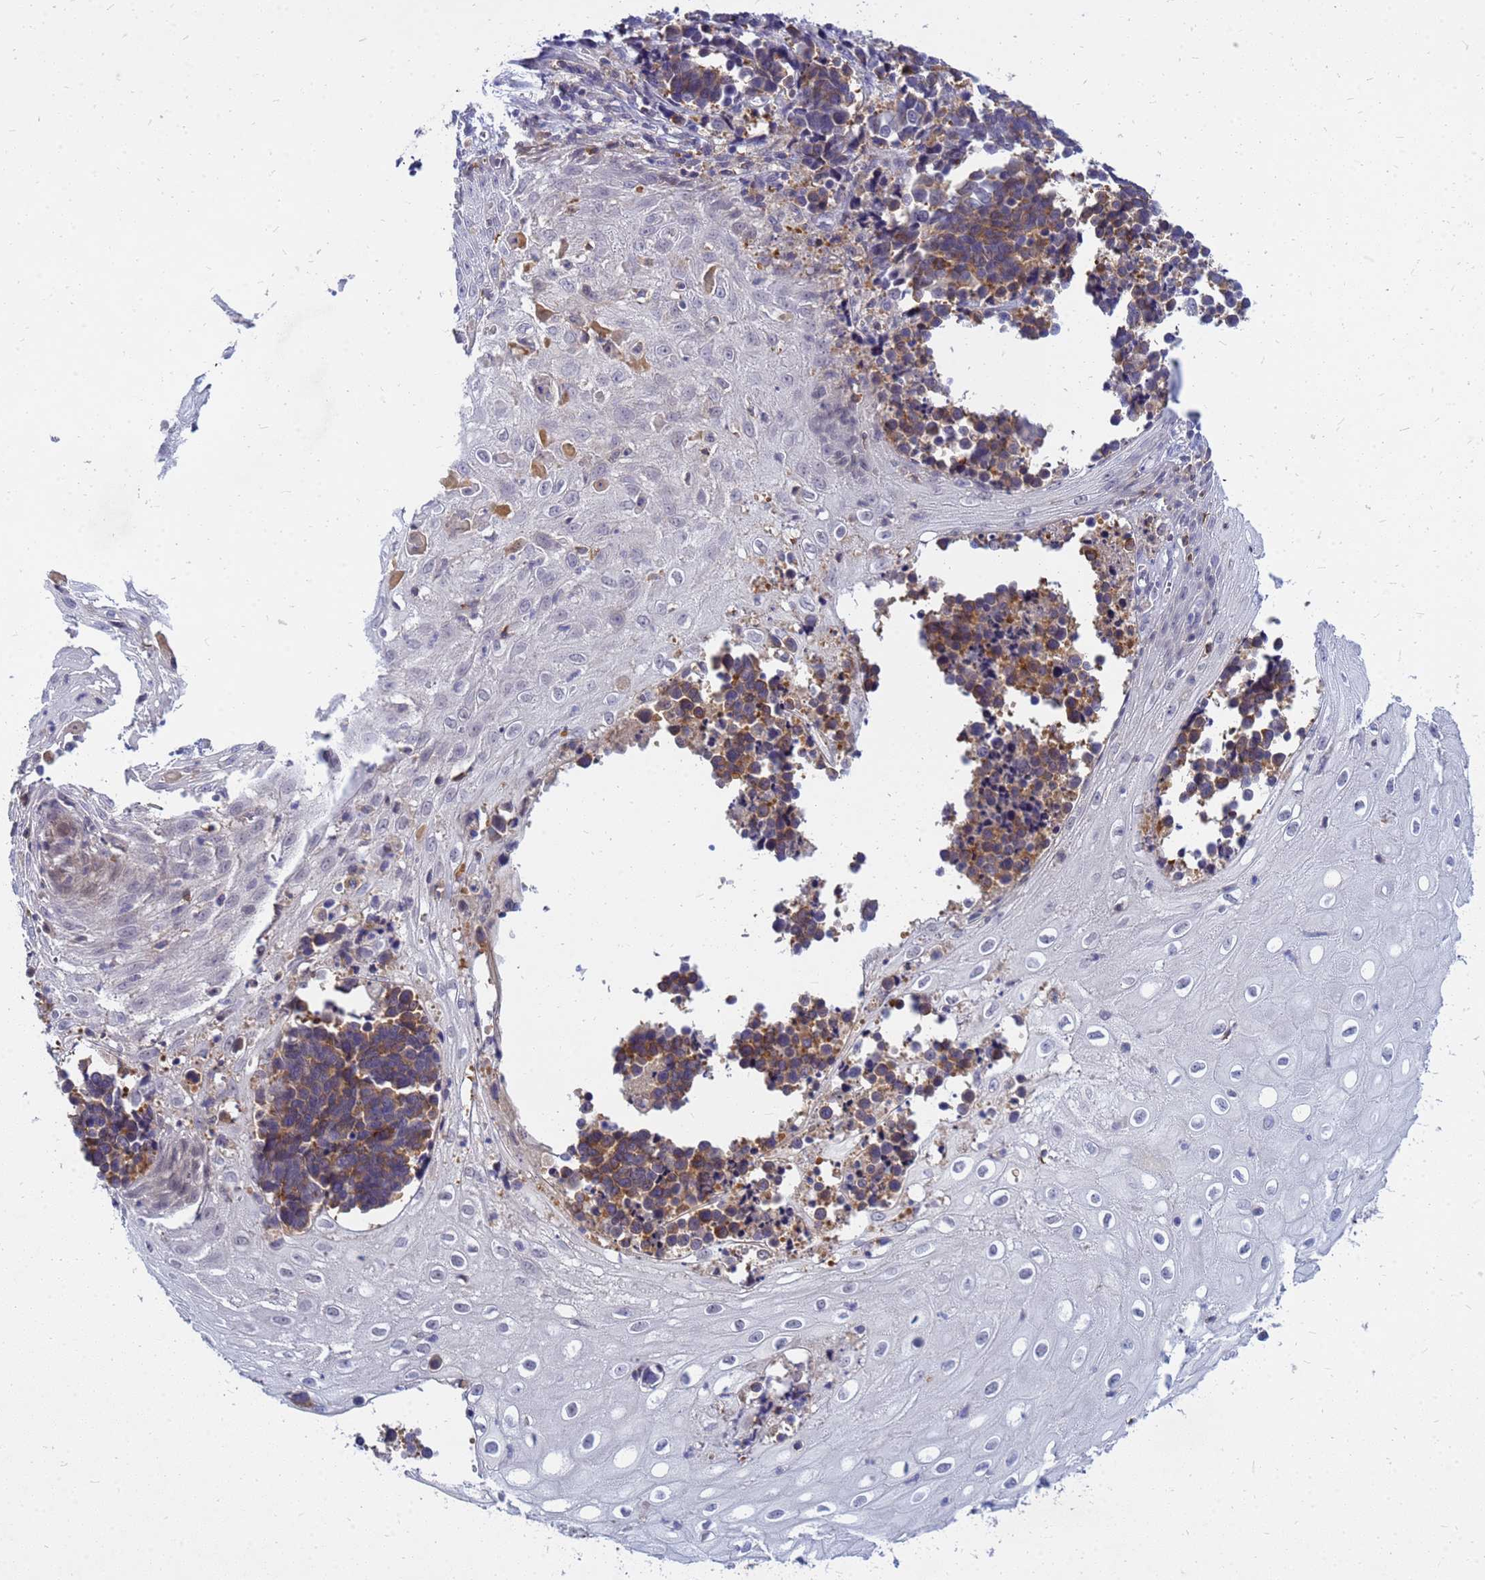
{"staining": {"intensity": "moderate", "quantity": "<25%", "location": "cytoplasmic/membranous"}, "tissue": "cervical cancer", "cell_type": "Tumor cells", "image_type": "cancer", "snomed": [{"axis": "morphology", "description": "Normal tissue, NOS"}, {"axis": "morphology", "description": "Squamous cell carcinoma, NOS"}, {"axis": "topography", "description": "Cervix"}], "caption": "Cervical squamous cell carcinoma stained with a protein marker displays moderate staining in tumor cells.", "gene": "SRGAP3", "patient": {"sex": "female", "age": 35}}